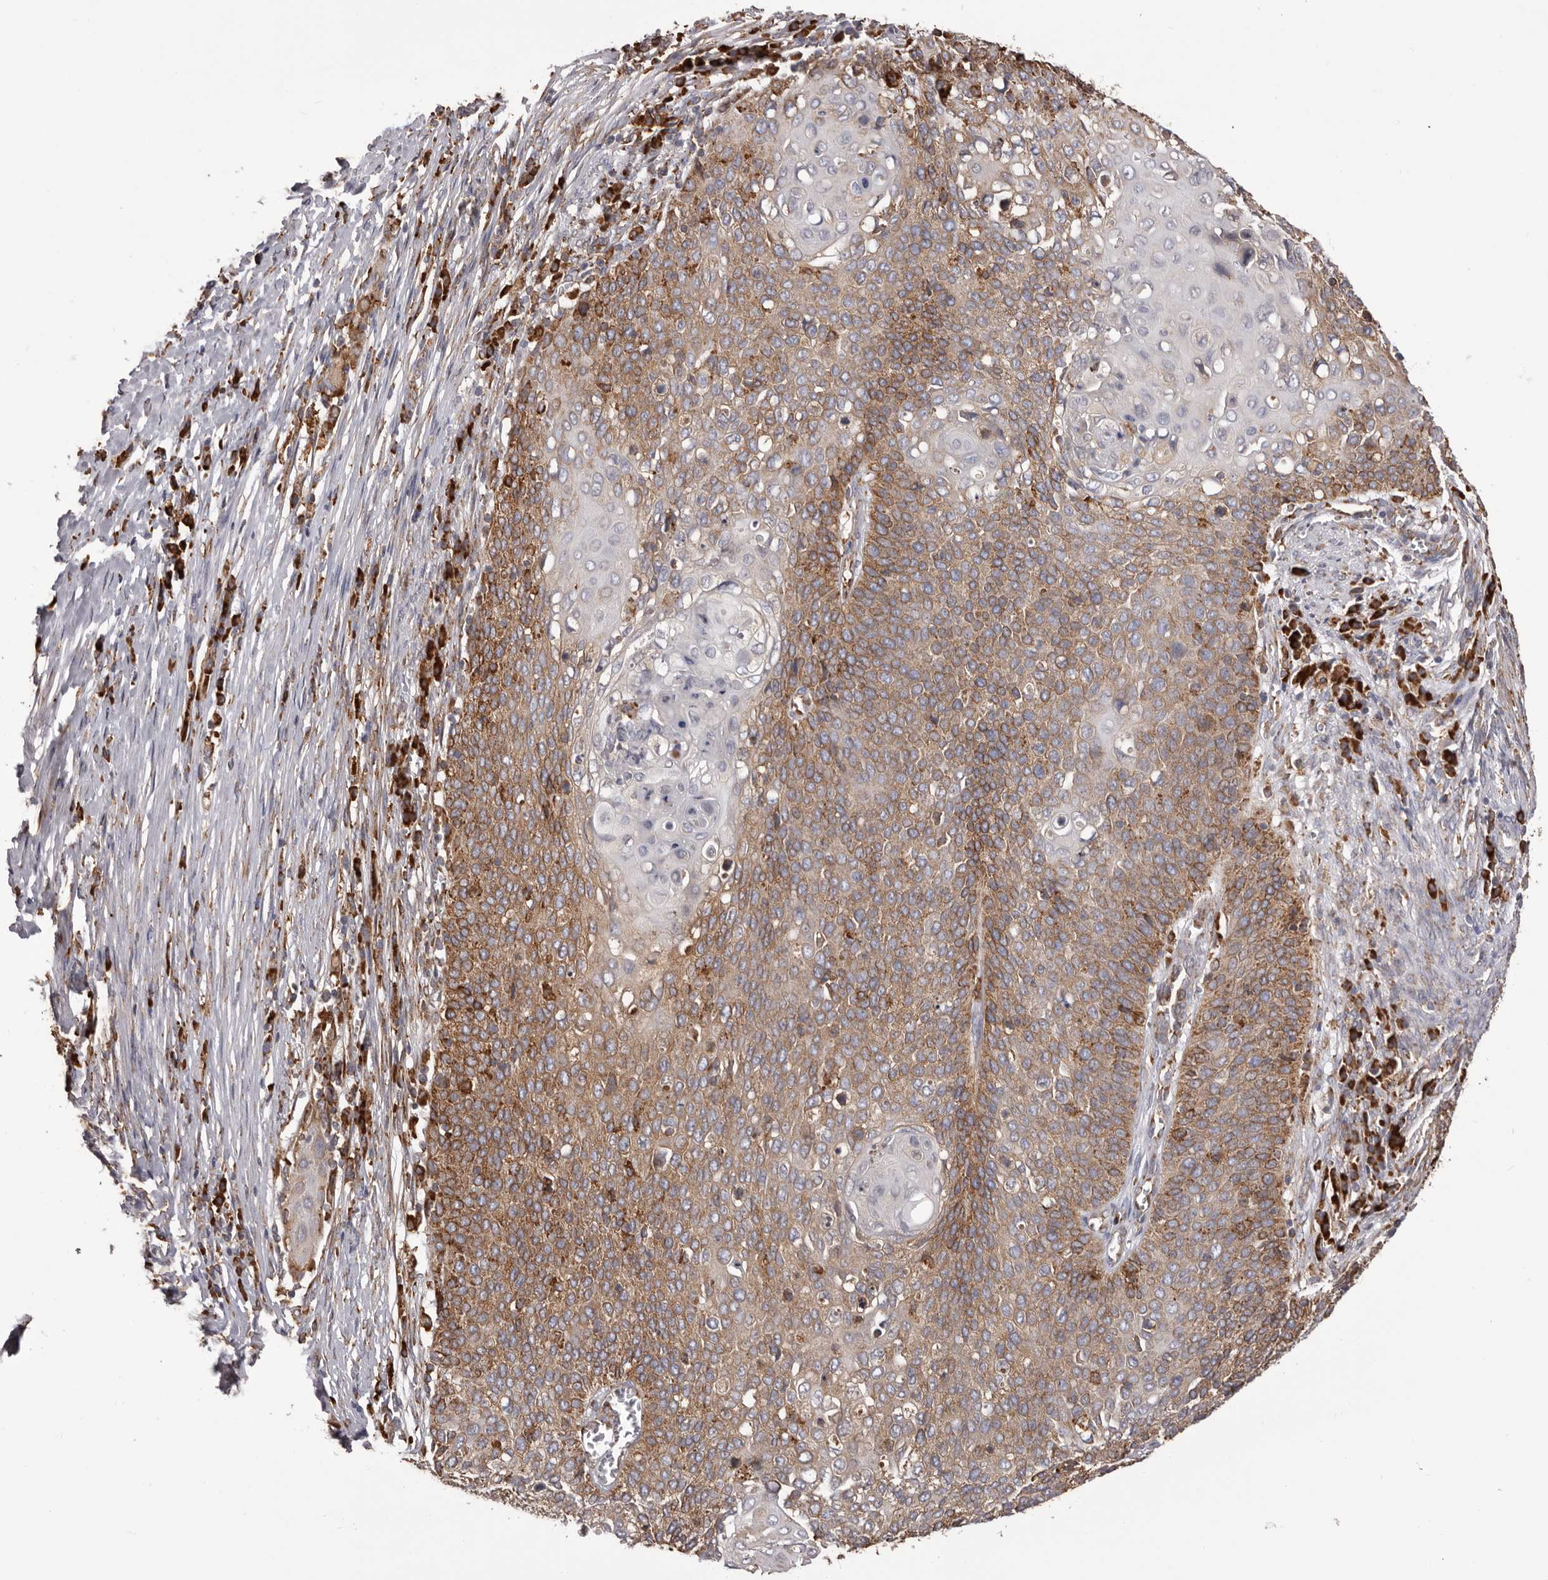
{"staining": {"intensity": "moderate", "quantity": ">75%", "location": "cytoplasmic/membranous"}, "tissue": "cervical cancer", "cell_type": "Tumor cells", "image_type": "cancer", "snomed": [{"axis": "morphology", "description": "Squamous cell carcinoma, NOS"}, {"axis": "topography", "description": "Cervix"}], "caption": "Human squamous cell carcinoma (cervical) stained for a protein (brown) demonstrates moderate cytoplasmic/membranous positive staining in about >75% of tumor cells.", "gene": "QRSL1", "patient": {"sex": "female", "age": 39}}